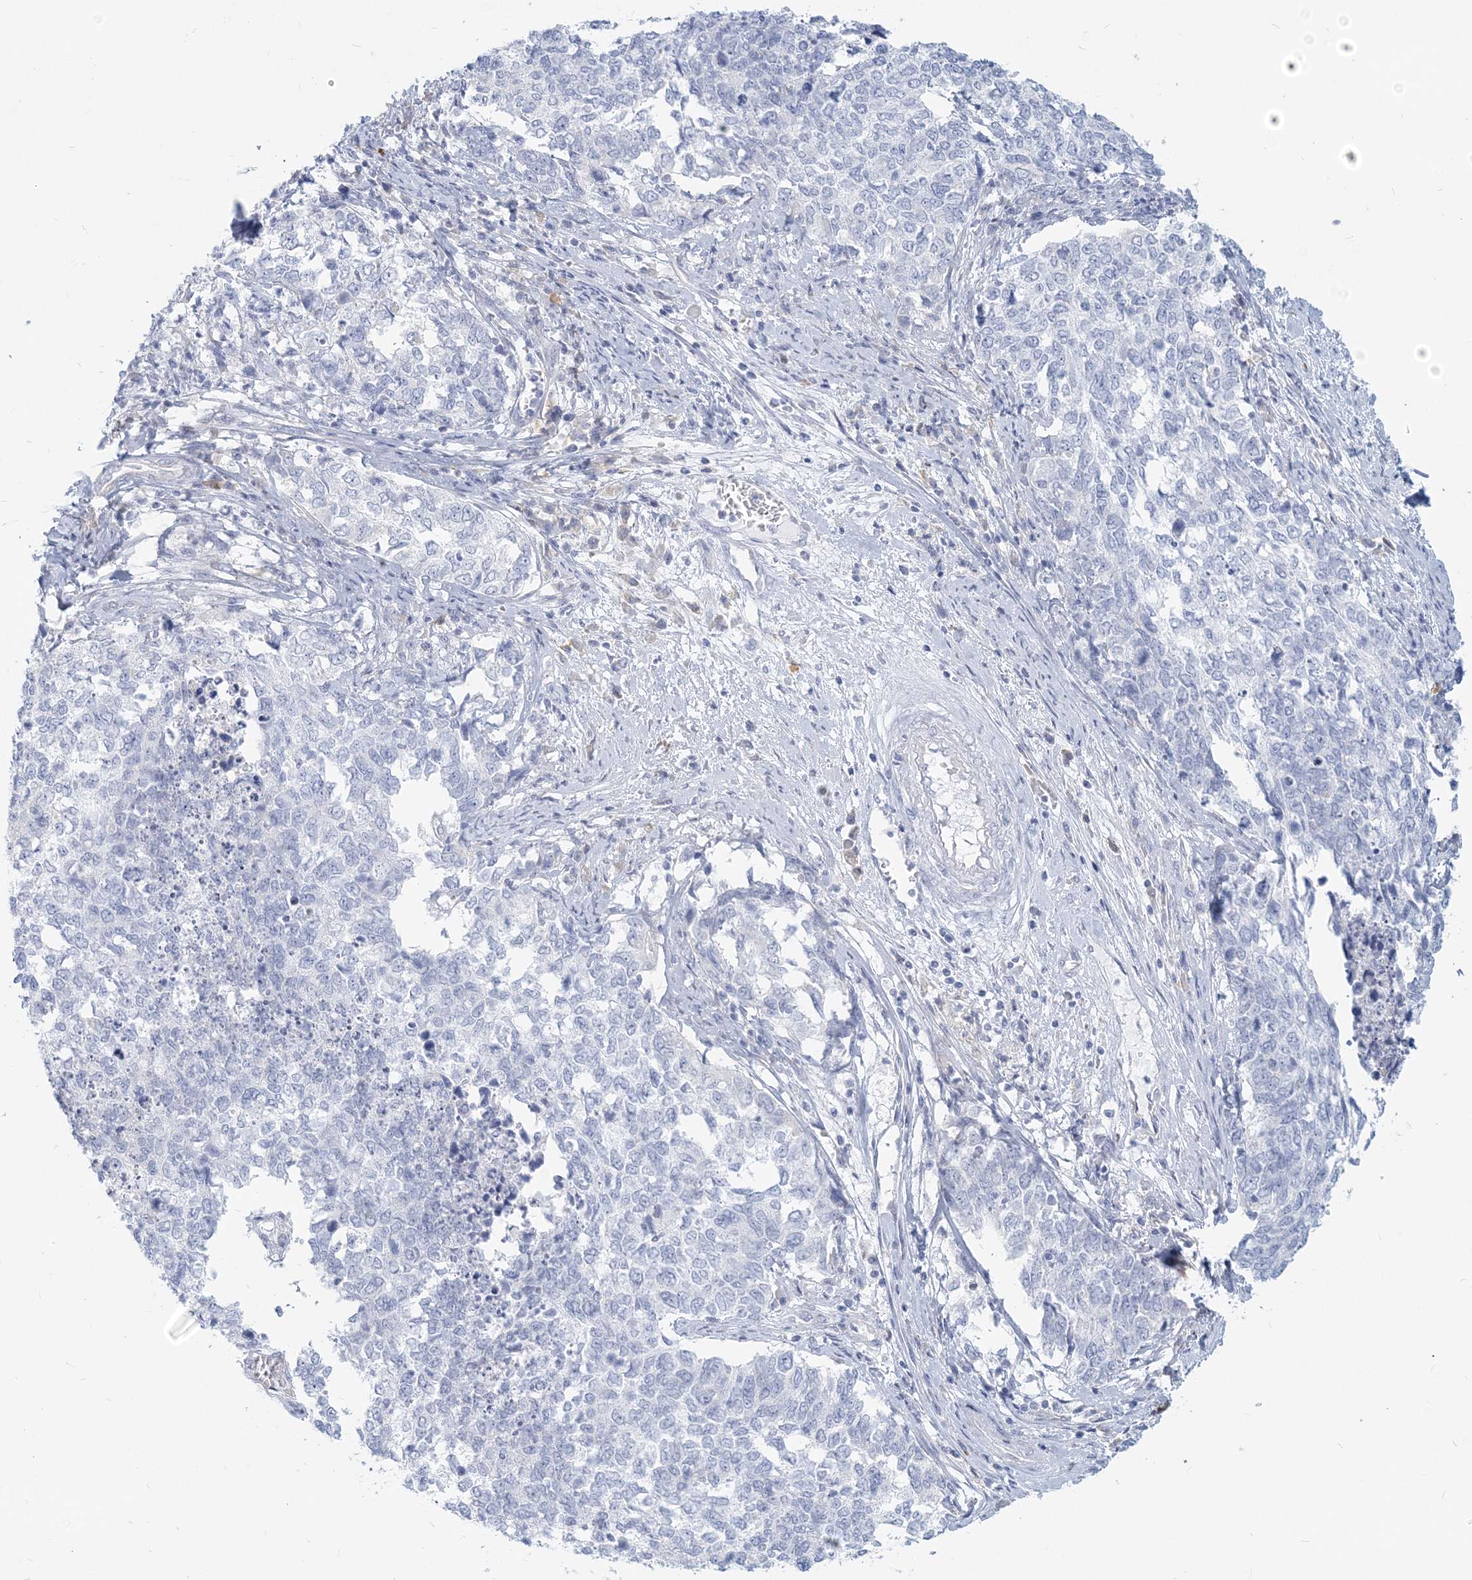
{"staining": {"intensity": "negative", "quantity": "none", "location": "none"}, "tissue": "cervical cancer", "cell_type": "Tumor cells", "image_type": "cancer", "snomed": [{"axis": "morphology", "description": "Squamous cell carcinoma, NOS"}, {"axis": "topography", "description": "Cervix"}], "caption": "An image of human cervical squamous cell carcinoma is negative for staining in tumor cells. Nuclei are stained in blue.", "gene": "CSN1S1", "patient": {"sex": "female", "age": 63}}